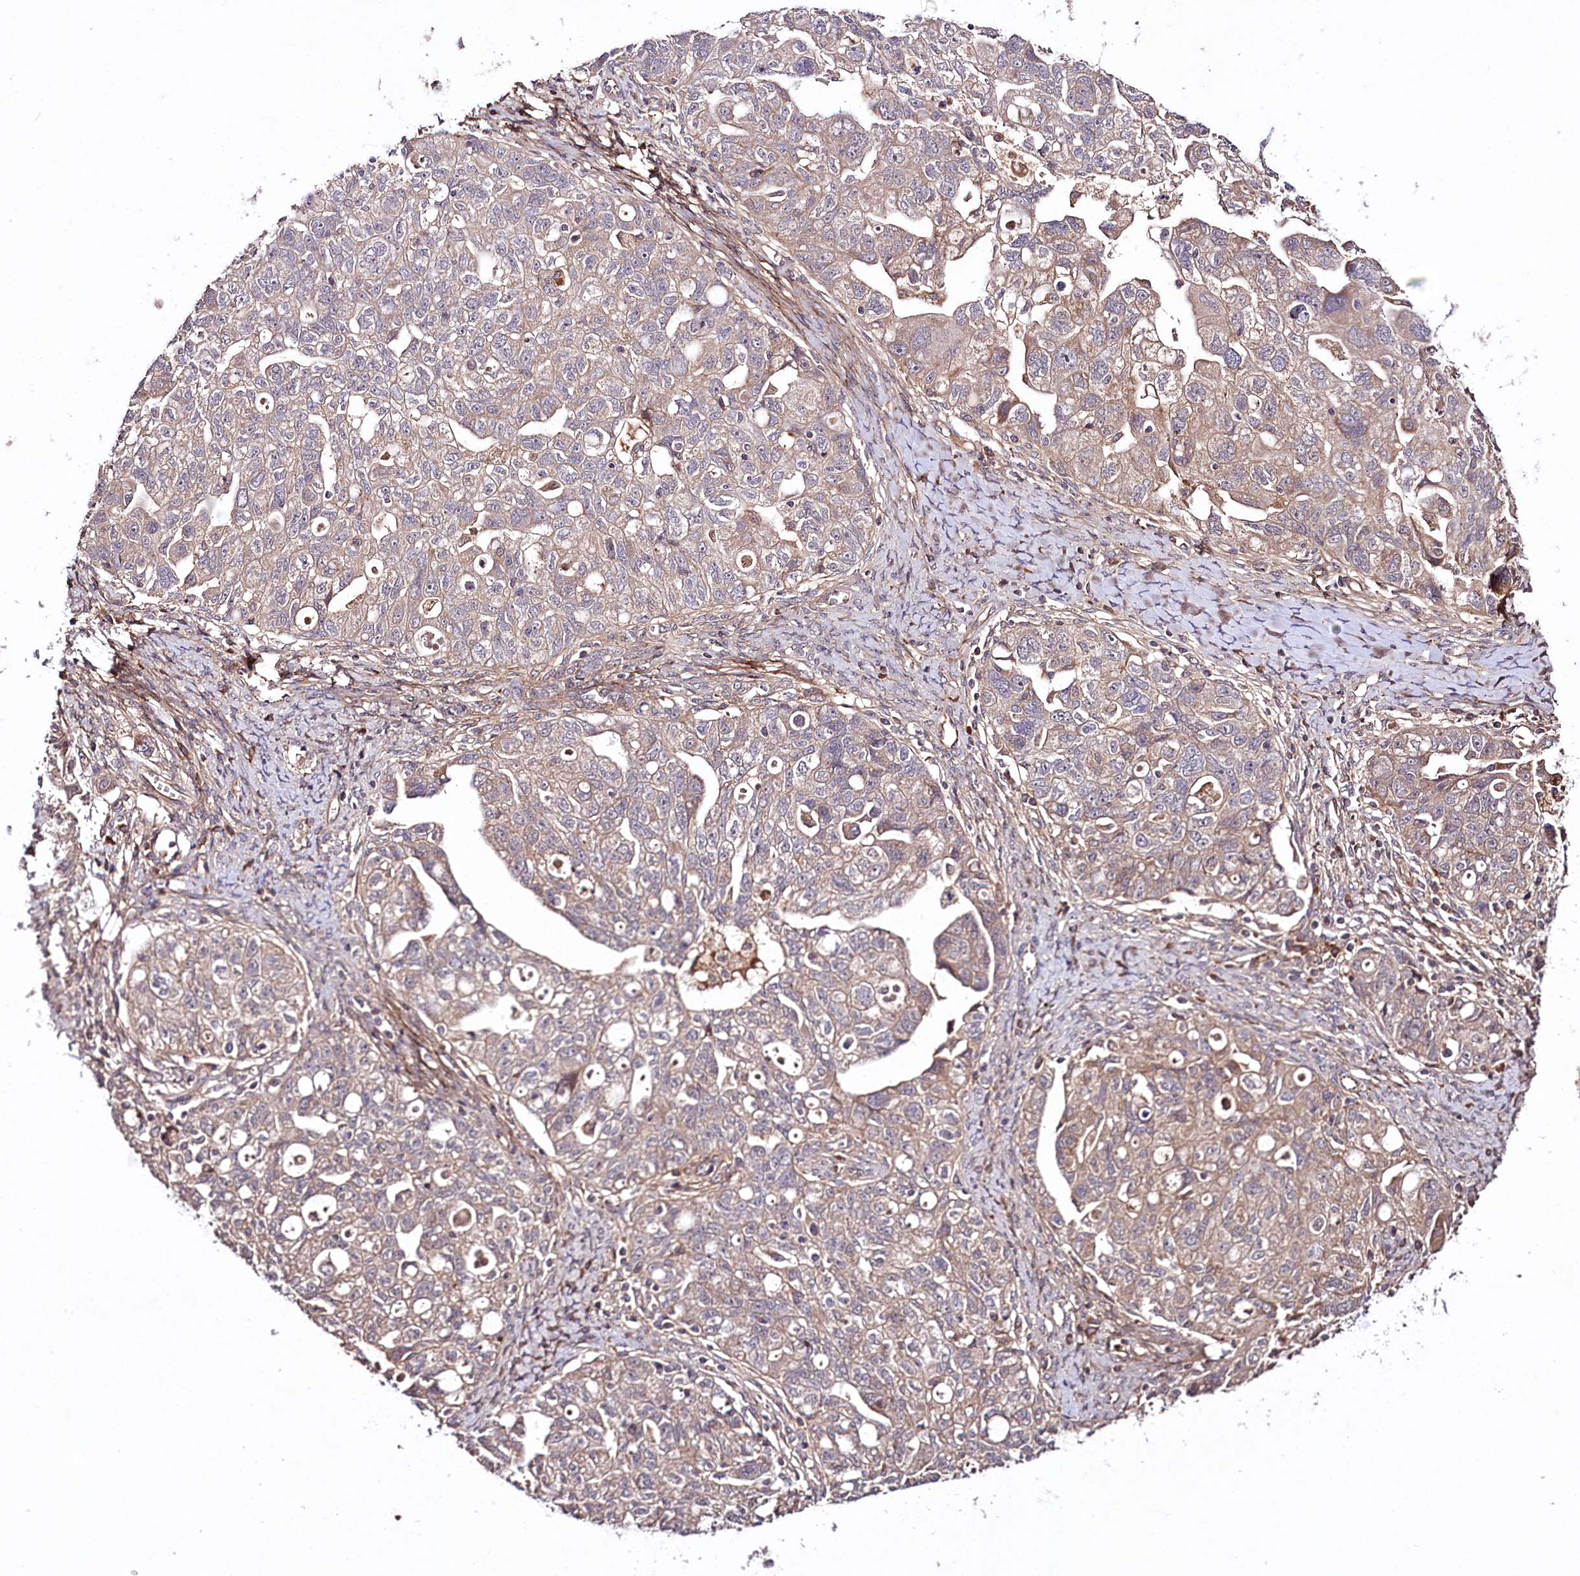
{"staining": {"intensity": "moderate", "quantity": ">75%", "location": "cytoplasmic/membranous"}, "tissue": "ovarian cancer", "cell_type": "Tumor cells", "image_type": "cancer", "snomed": [{"axis": "morphology", "description": "Carcinoma, NOS"}, {"axis": "morphology", "description": "Cystadenocarcinoma, serous, NOS"}, {"axis": "topography", "description": "Ovary"}], "caption": "Protein analysis of ovarian cancer (carcinoma) tissue exhibits moderate cytoplasmic/membranous expression in approximately >75% of tumor cells. (DAB IHC with brightfield microscopy, high magnification).", "gene": "TNPO3", "patient": {"sex": "female", "age": 69}}